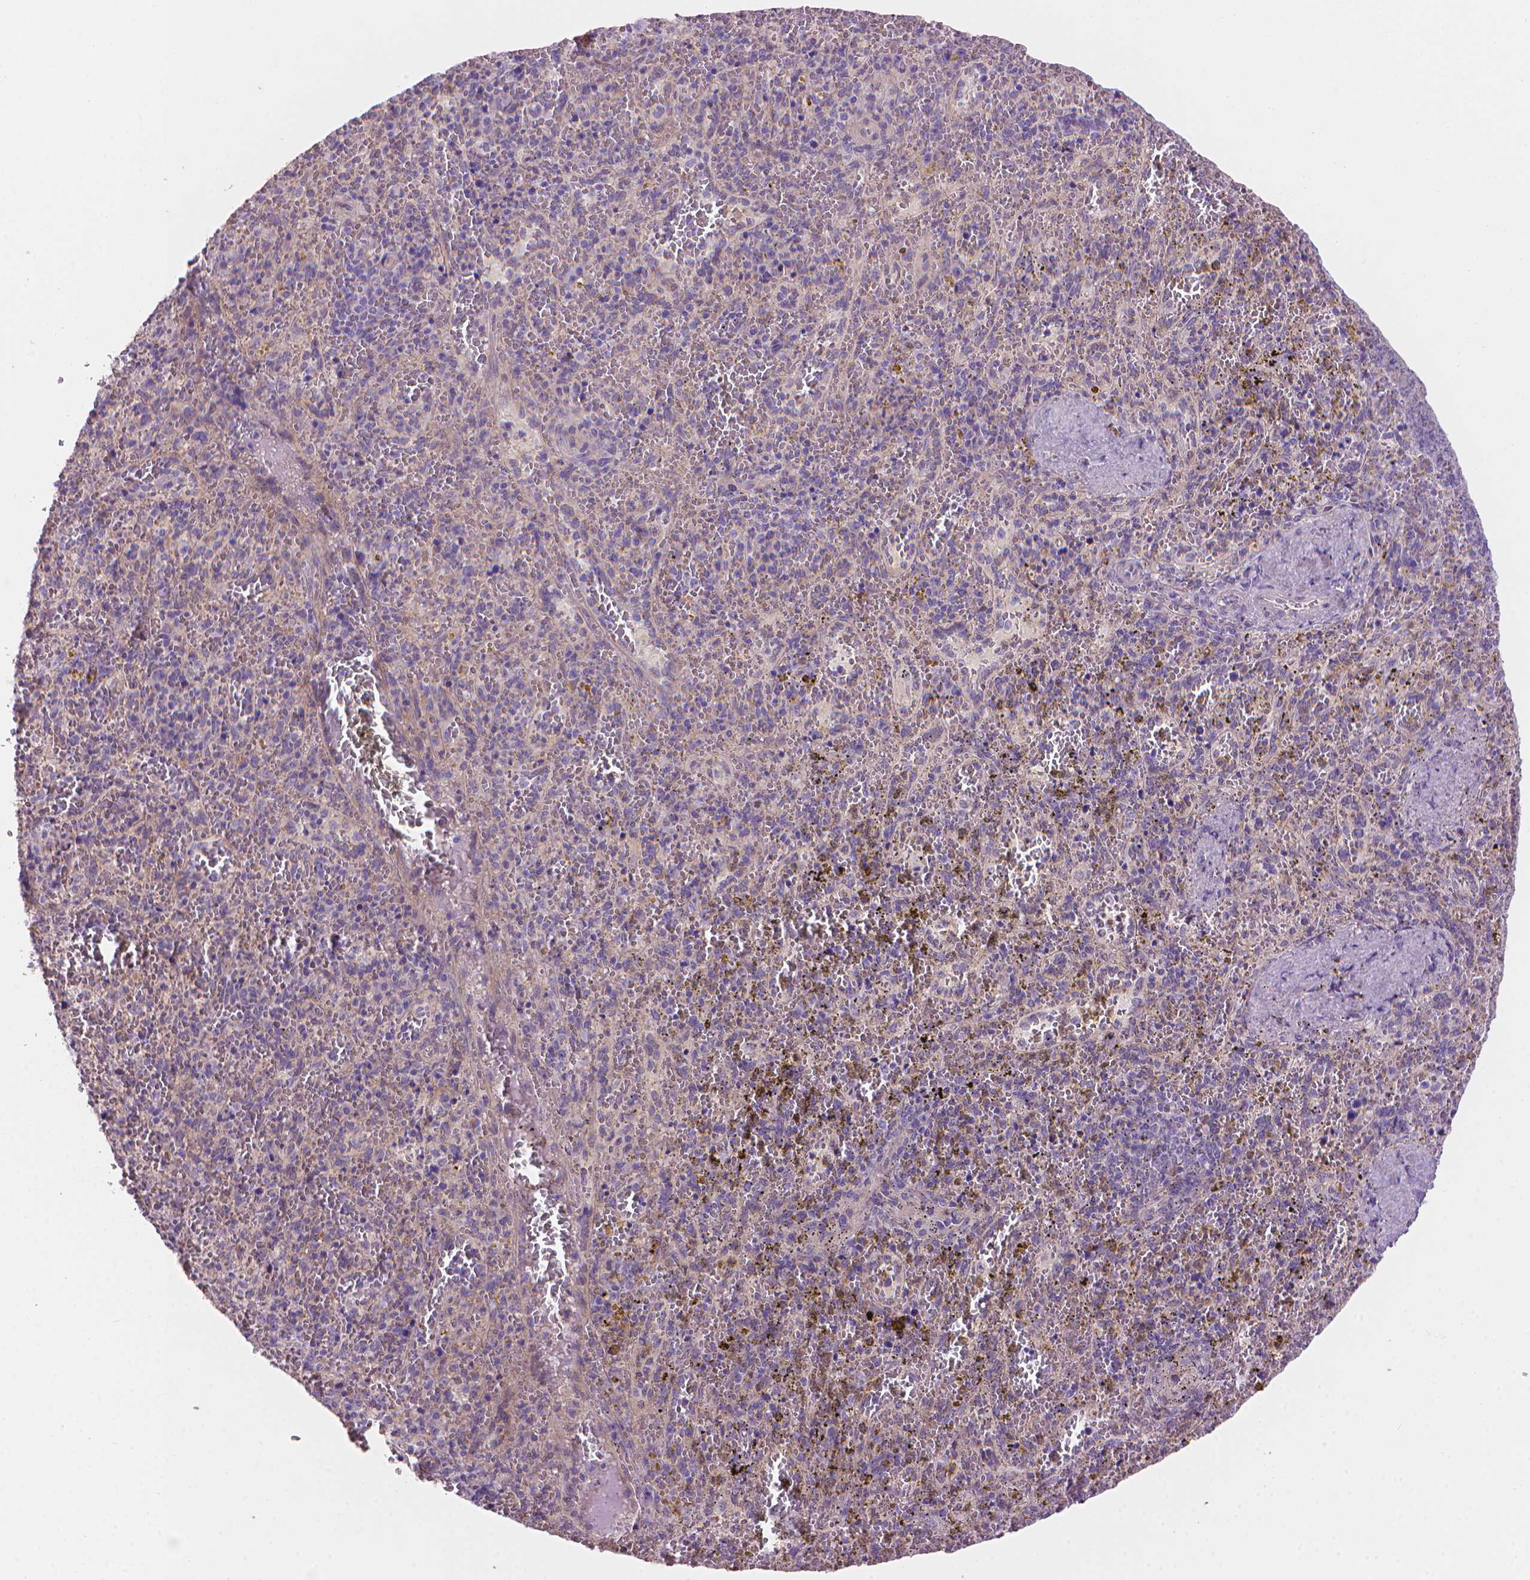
{"staining": {"intensity": "negative", "quantity": "none", "location": "none"}, "tissue": "spleen", "cell_type": "Cells in red pulp", "image_type": "normal", "snomed": [{"axis": "morphology", "description": "Normal tissue, NOS"}, {"axis": "topography", "description": "Spleen"}], "caption": "High power microscopy histopathology image of an IHC photomicrograph of unremarkable spleen, revealing no significant staining in cells in red pulp.", "gene": "AMMECR1L", "patient": {"sex": "female", "age": 50}}